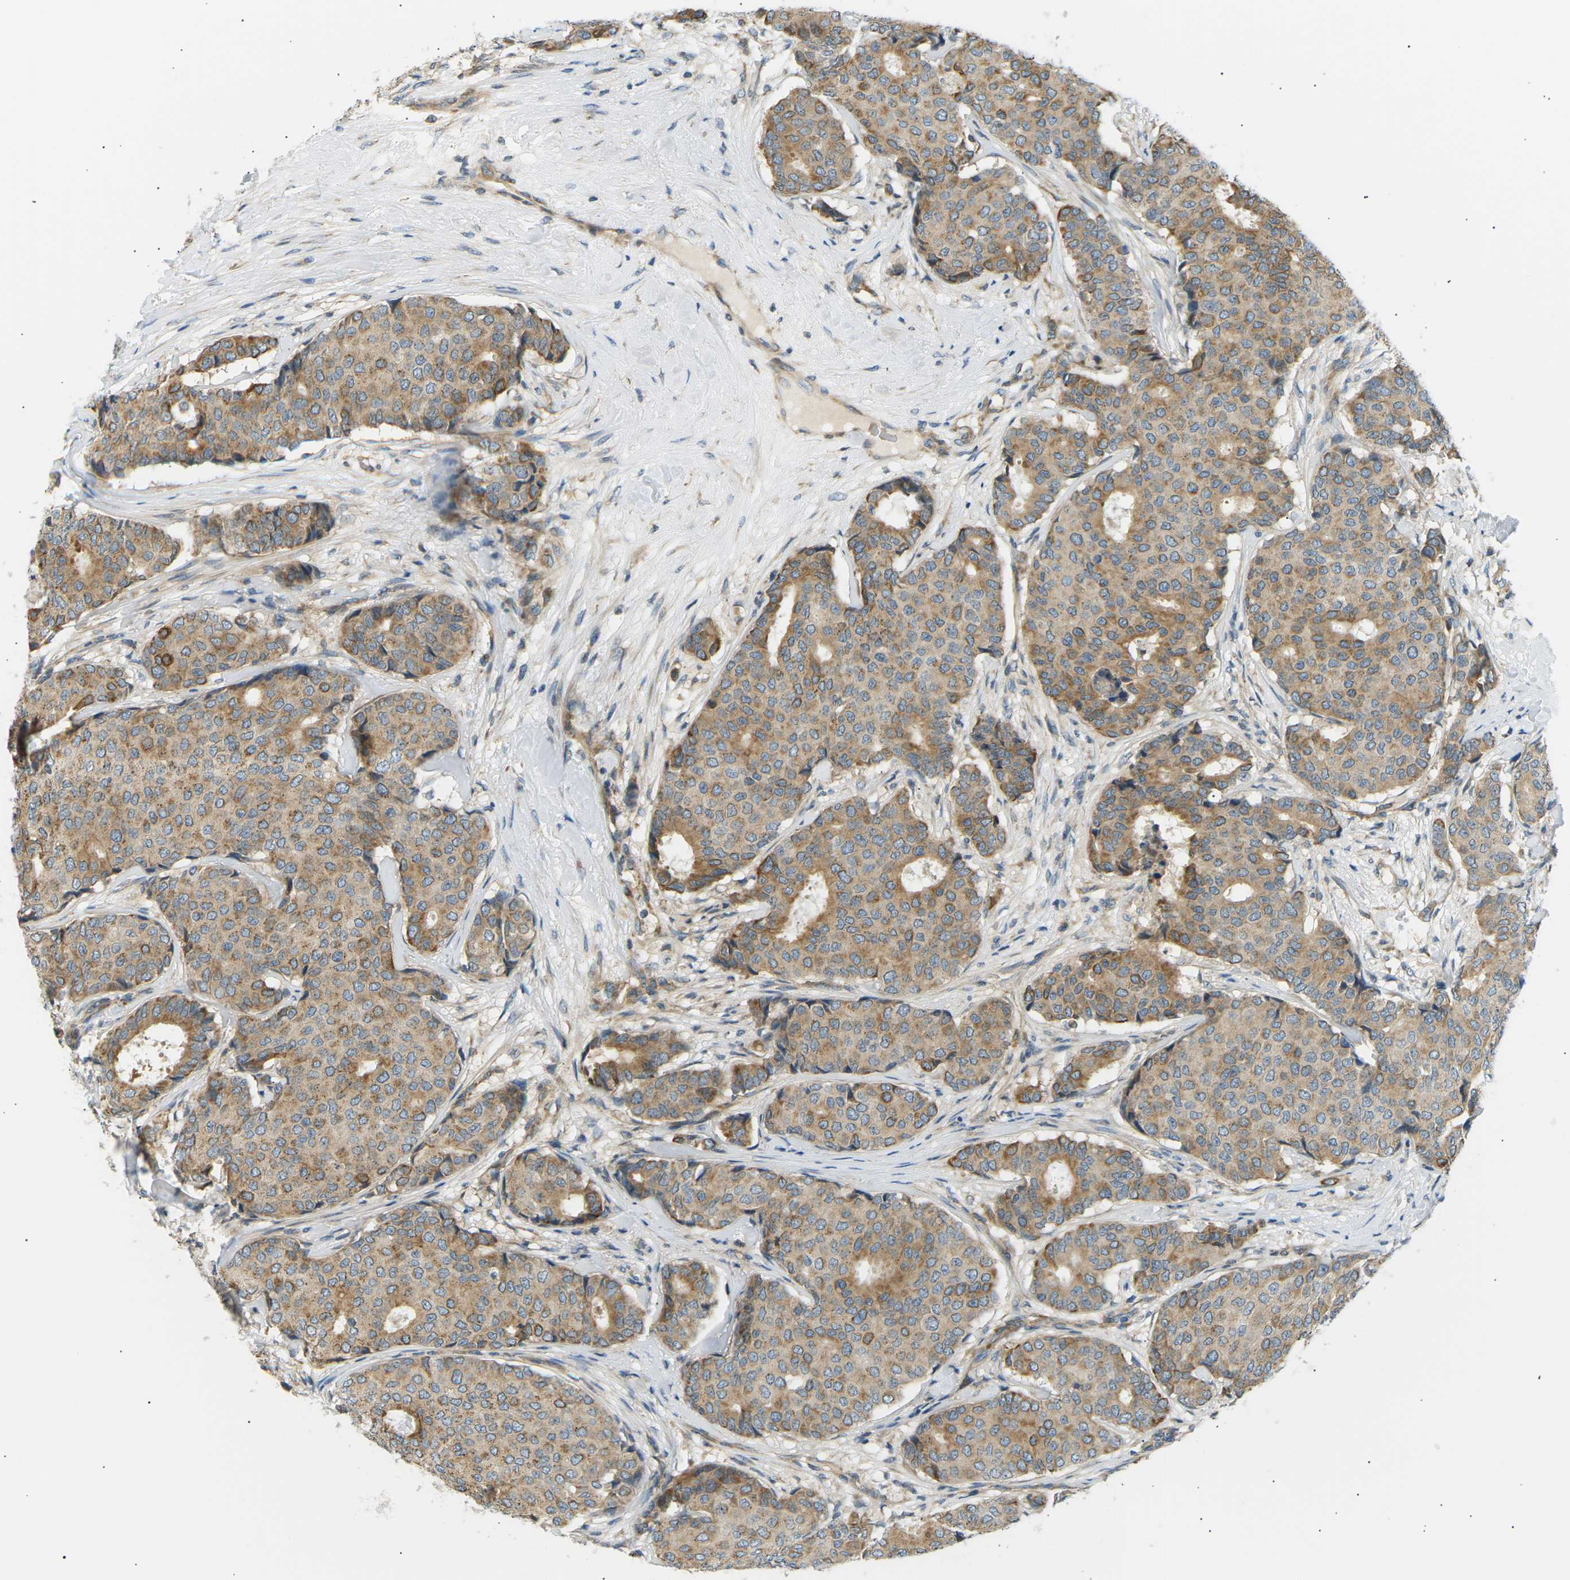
{"staining": {"intensity": "moderate", "quantity": ">75%", "location": "cytoplasmic/membranous"}, "tissue": "breast cancer", "cell_type": "Tumor cells", "image_type": "cancer", "snomed": [{"axis": "morphology", "description": "Duct carcinoma"}, {"axis": "topography", "description": "Breast"}], "caption": "This photomicrograph demonstrates immunohistochemistry (IHC) staining of human breast cancer (infiltrating ductal carcinoma), with medium moderate cytoplasmic/membranous expression in approximately >75% of tumor cells.", "gene": "TBC1D8", "patient": {"sex": "female", "age": 75}}